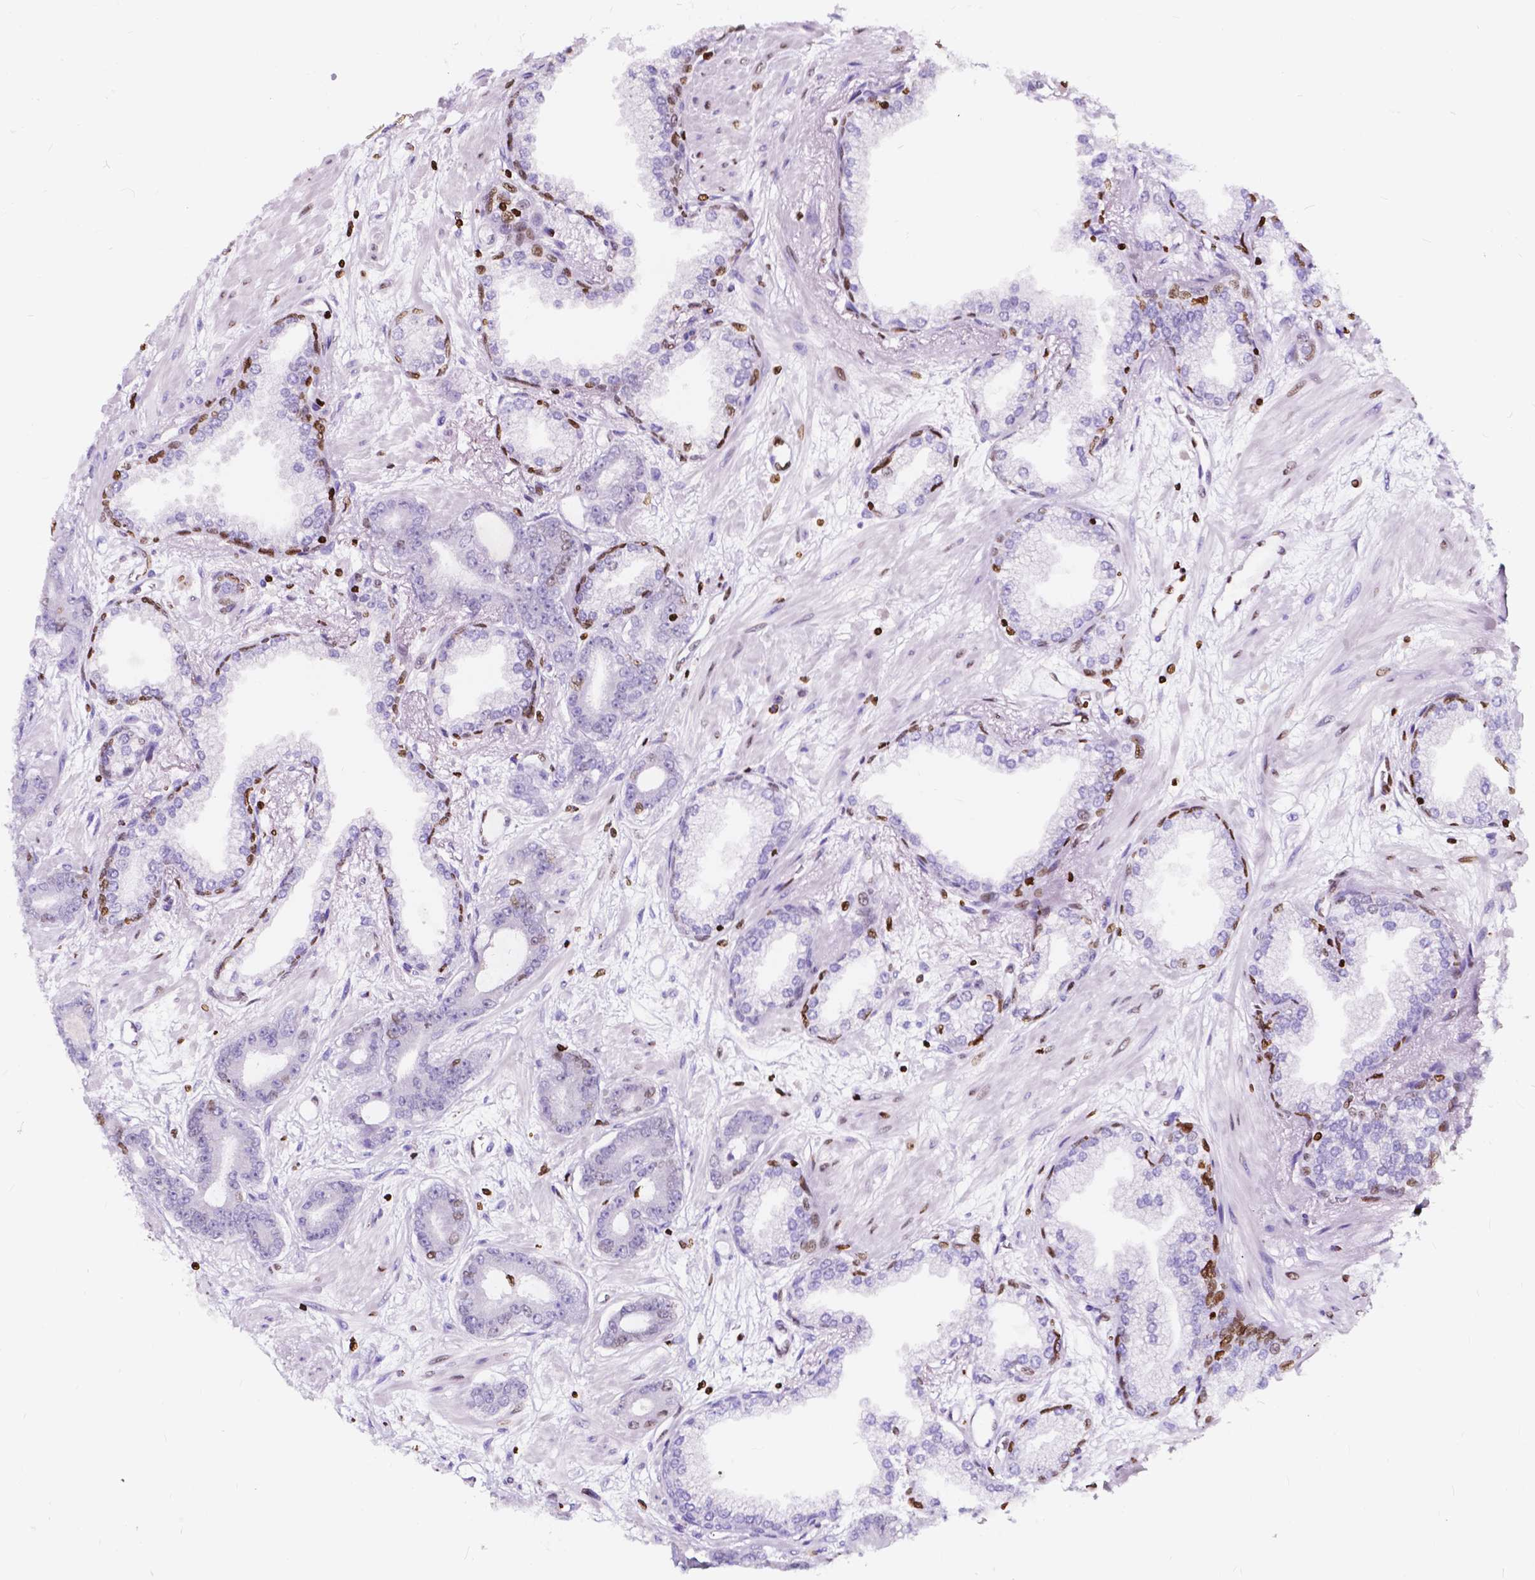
{"staining": {"intensity": "weak", "quantity": "<25%", "location": "nuclear"}, "tissue": "prostate cancer", "cell_type": "Tumor cells", "image_type": "cancer", "snomed": [{"axis": "morphology", "description": "Adenocarcinoma, Low grade"}, {"axis": "topography", "description": "Prostate"}], "caption": "IHC micrograph of human adenocarcinoma (low-grade) (prostate) stained for a protein (brown), which reveals no staining in tumor cells. (Stains: DAB immunohistochemistry (IHC) with hematoxylin counter stain, Microscopy: brightfield microscopy at high magnification).", "gene": "CBY3", "patient": {"sex": "male", "age": 64}}